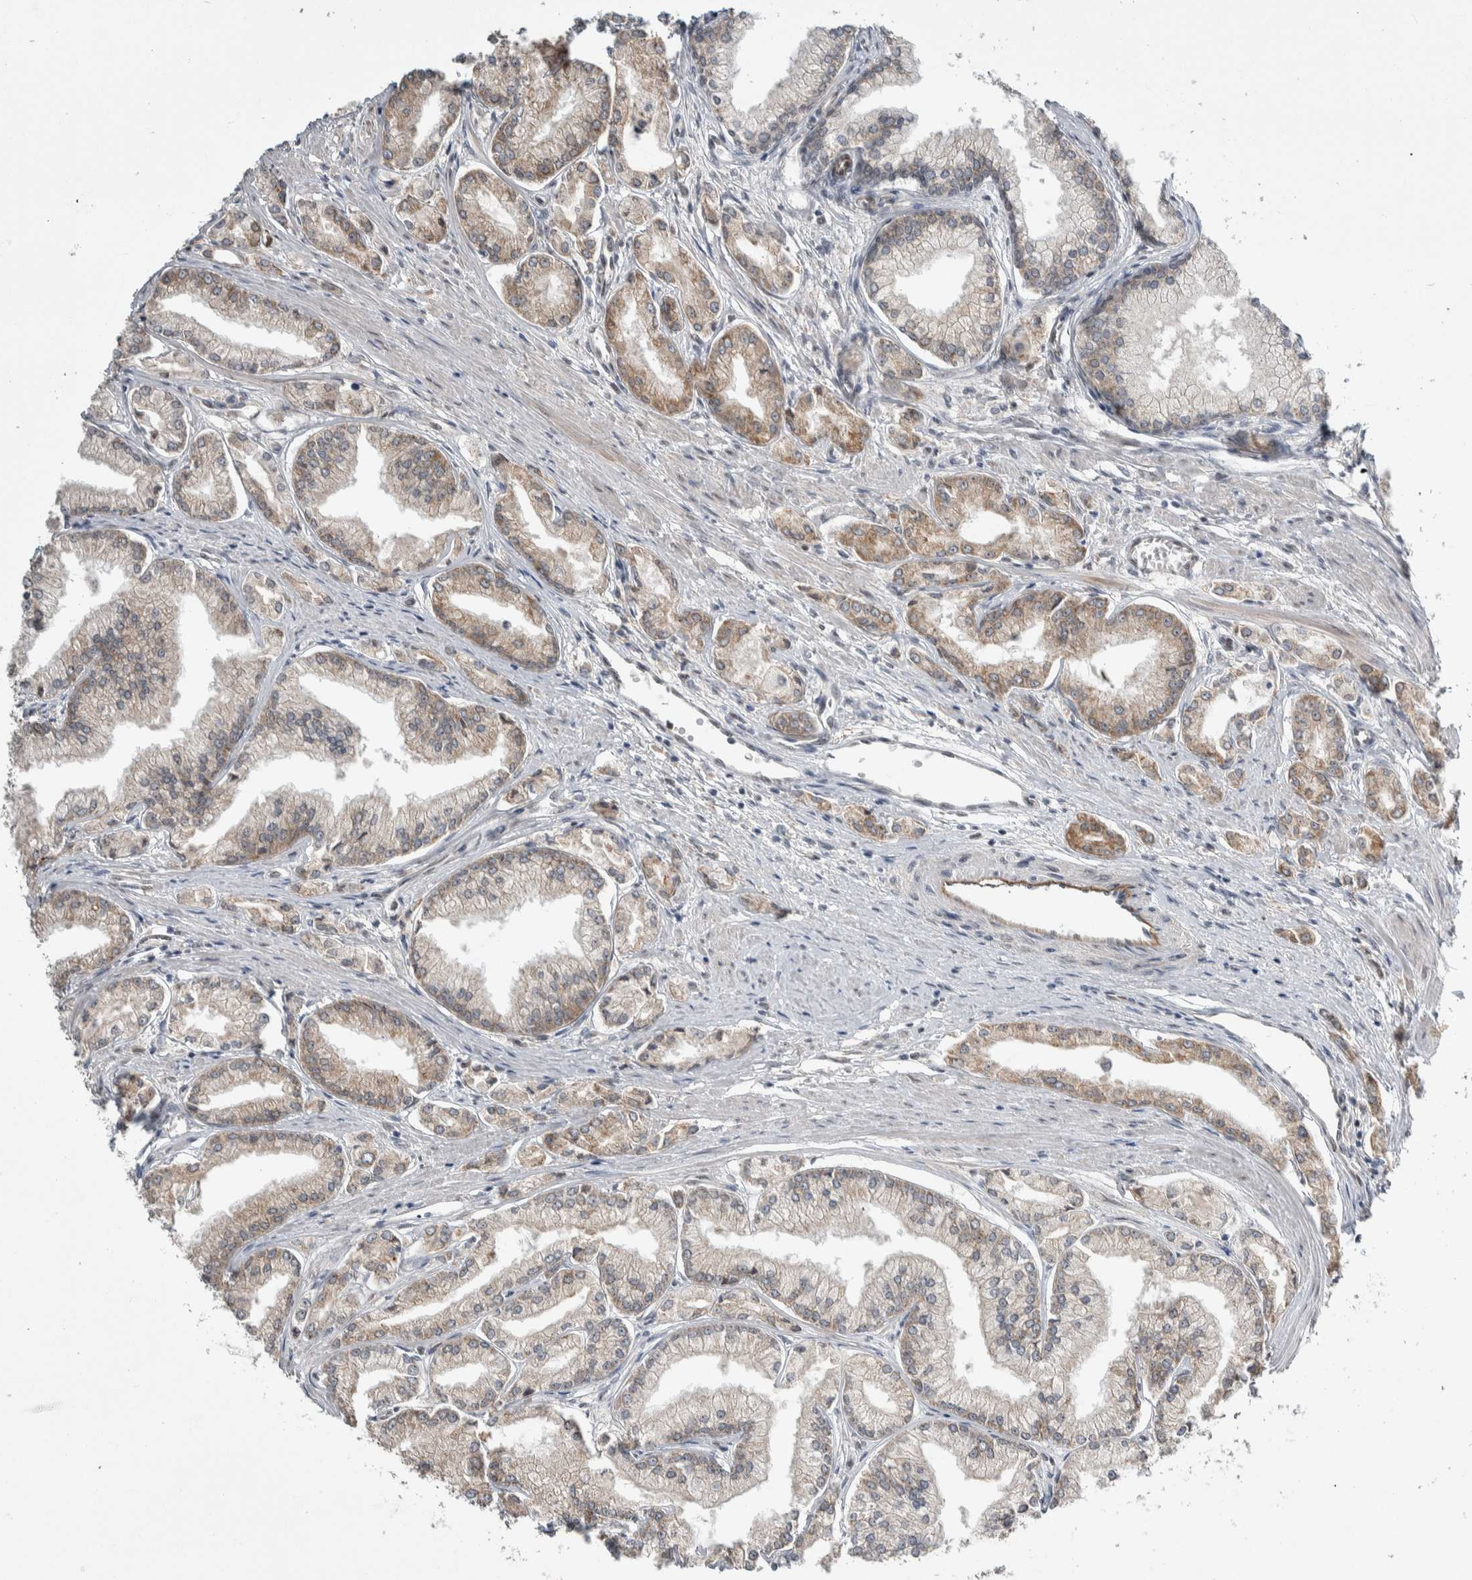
{"staining": {"intensity": "weak", "quantity": "<25%", "location": "cytoplasmic/membranous"}, "tissue": "prostate cancer", "cell_type": "Tumor cells", "image_type": "cancer", "snomed": [{"axis": "morphology", "description": "Adenocarcinoma, Low grade"}, {"axis": "topography", "description": "Prostate"}], "caption": "The micrograph demonstrates no staining of tumor cells in prostate cancer. (DAB immunohistochemistry visualized using brightfield microscopy, high magnification).", "gene": "PRDM4", "patient": {"sex": "male", "age": 52}}